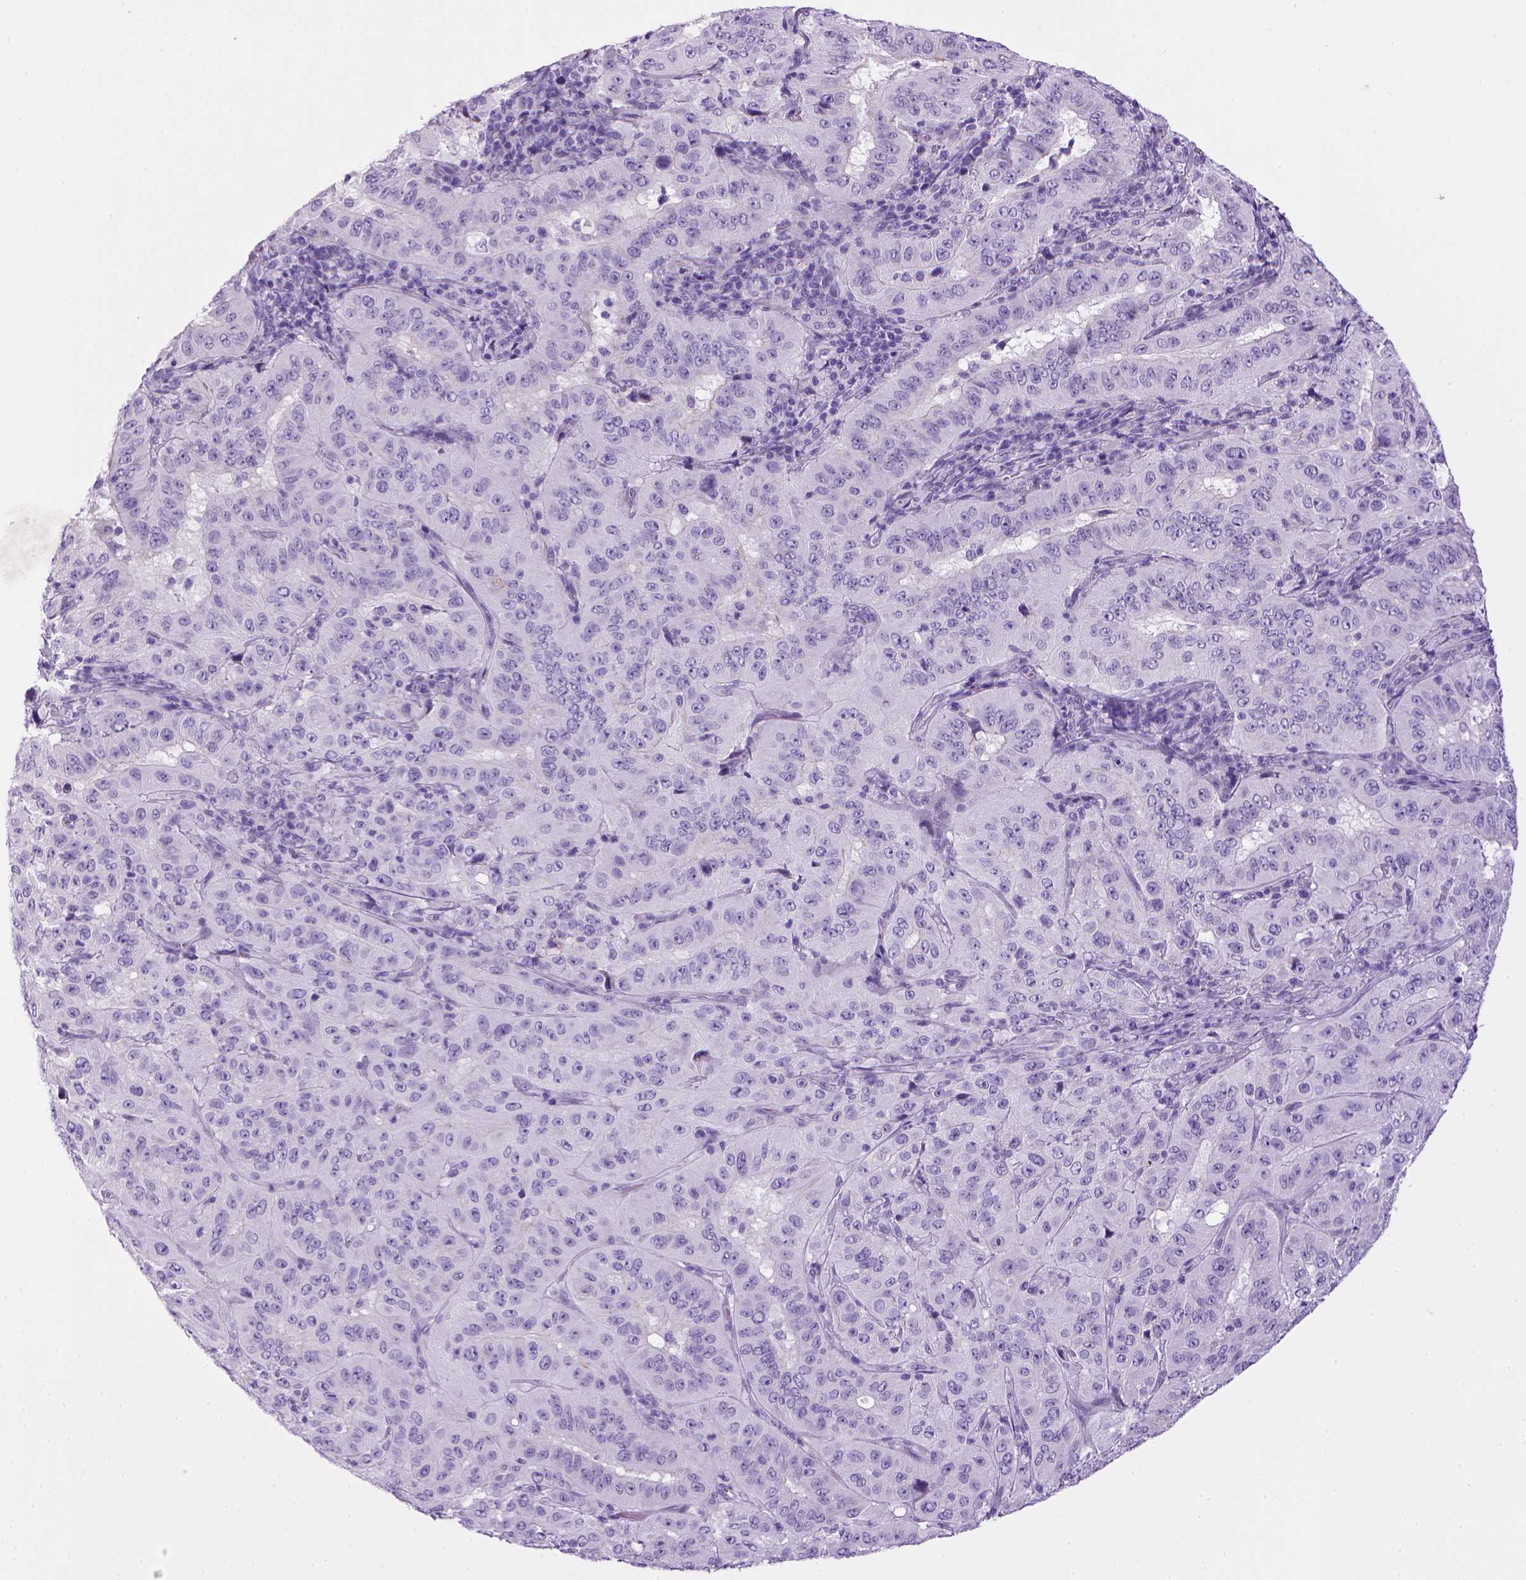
{"staining": {"intensity": "negative", "quantity": "none", "location": "none"}, "tissue": "pancreatic cancer", "cell_type": "Tumor cells", "image_type": "cancer", "snomed": [{"axis": "morphology", "description": "Adenocarcinoma, NOS"}, {"axis": "topography", "description": "Pancreas"}], "caption": "Immunohistochemistry (IHC) histopathology image of neoplastic tissue: human pancreatic cancer (adenocarcinoma) stained with DAB (3,3'-diaminobenzidine) displays no significant protein staining in tumor cells.", "gene": "SGCG", "patient": {"sex": "male", "age": 63}}